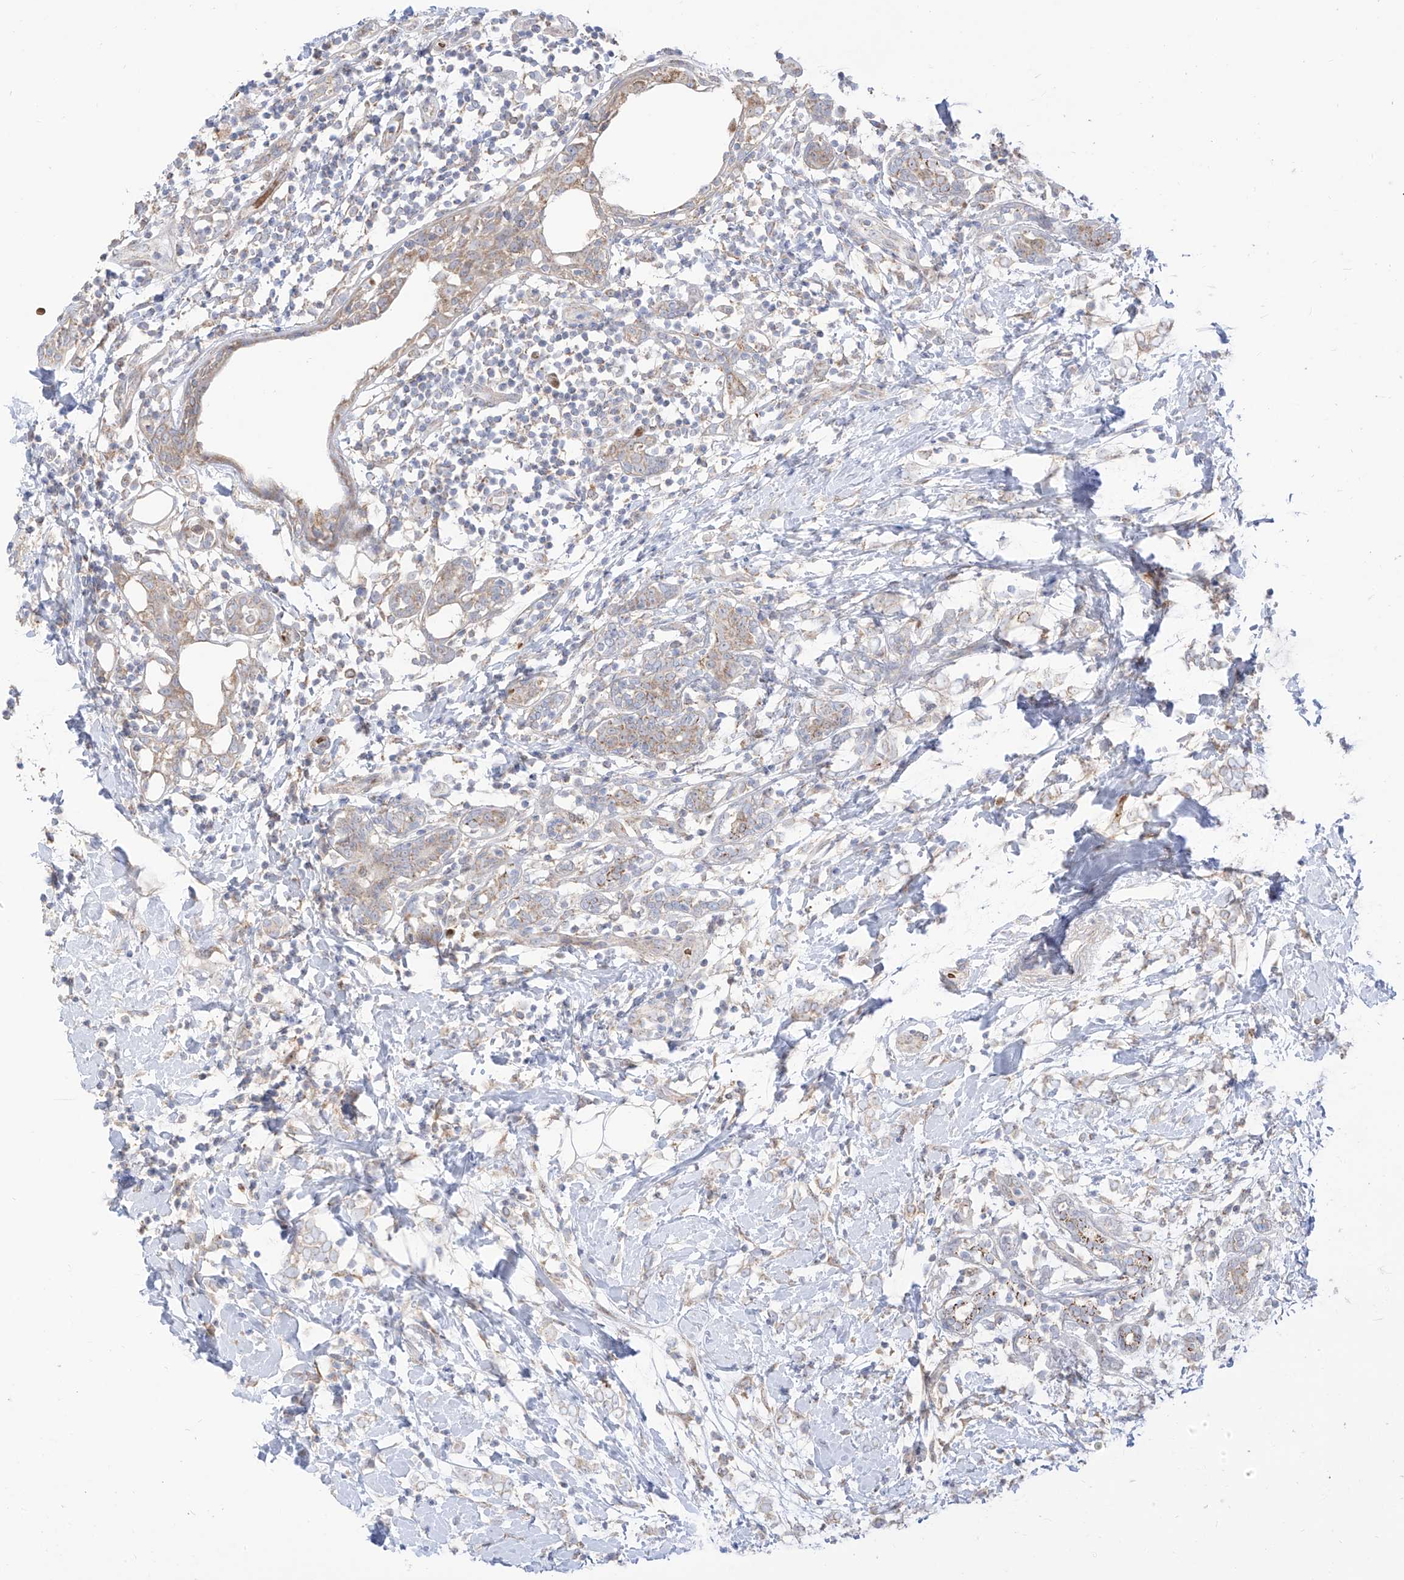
{"staining": {"intensity": "weak", "quantity": "<25%", "location": "cytoplasmic/membranous"}, "tissue": "breast cancer", "cell_type": "Tumor cells", "image_type": "cancer", "snomed": [{"axis": "morphology", "description": "Normal tissue, NOS"}, {"axis": "morphology", "description": "Lobular carcinoma"}, {"axis": "topography", "description": "Breast"}], "caption": "This histopathology image is of breast cancer stained with immunohistochemistry to label a protein in brown with the nuclei are counter-stained blue. There is no staining in tumor cells.", "gene": "ARHGEF40", "patient": {"sex": "female", "age": 47}}